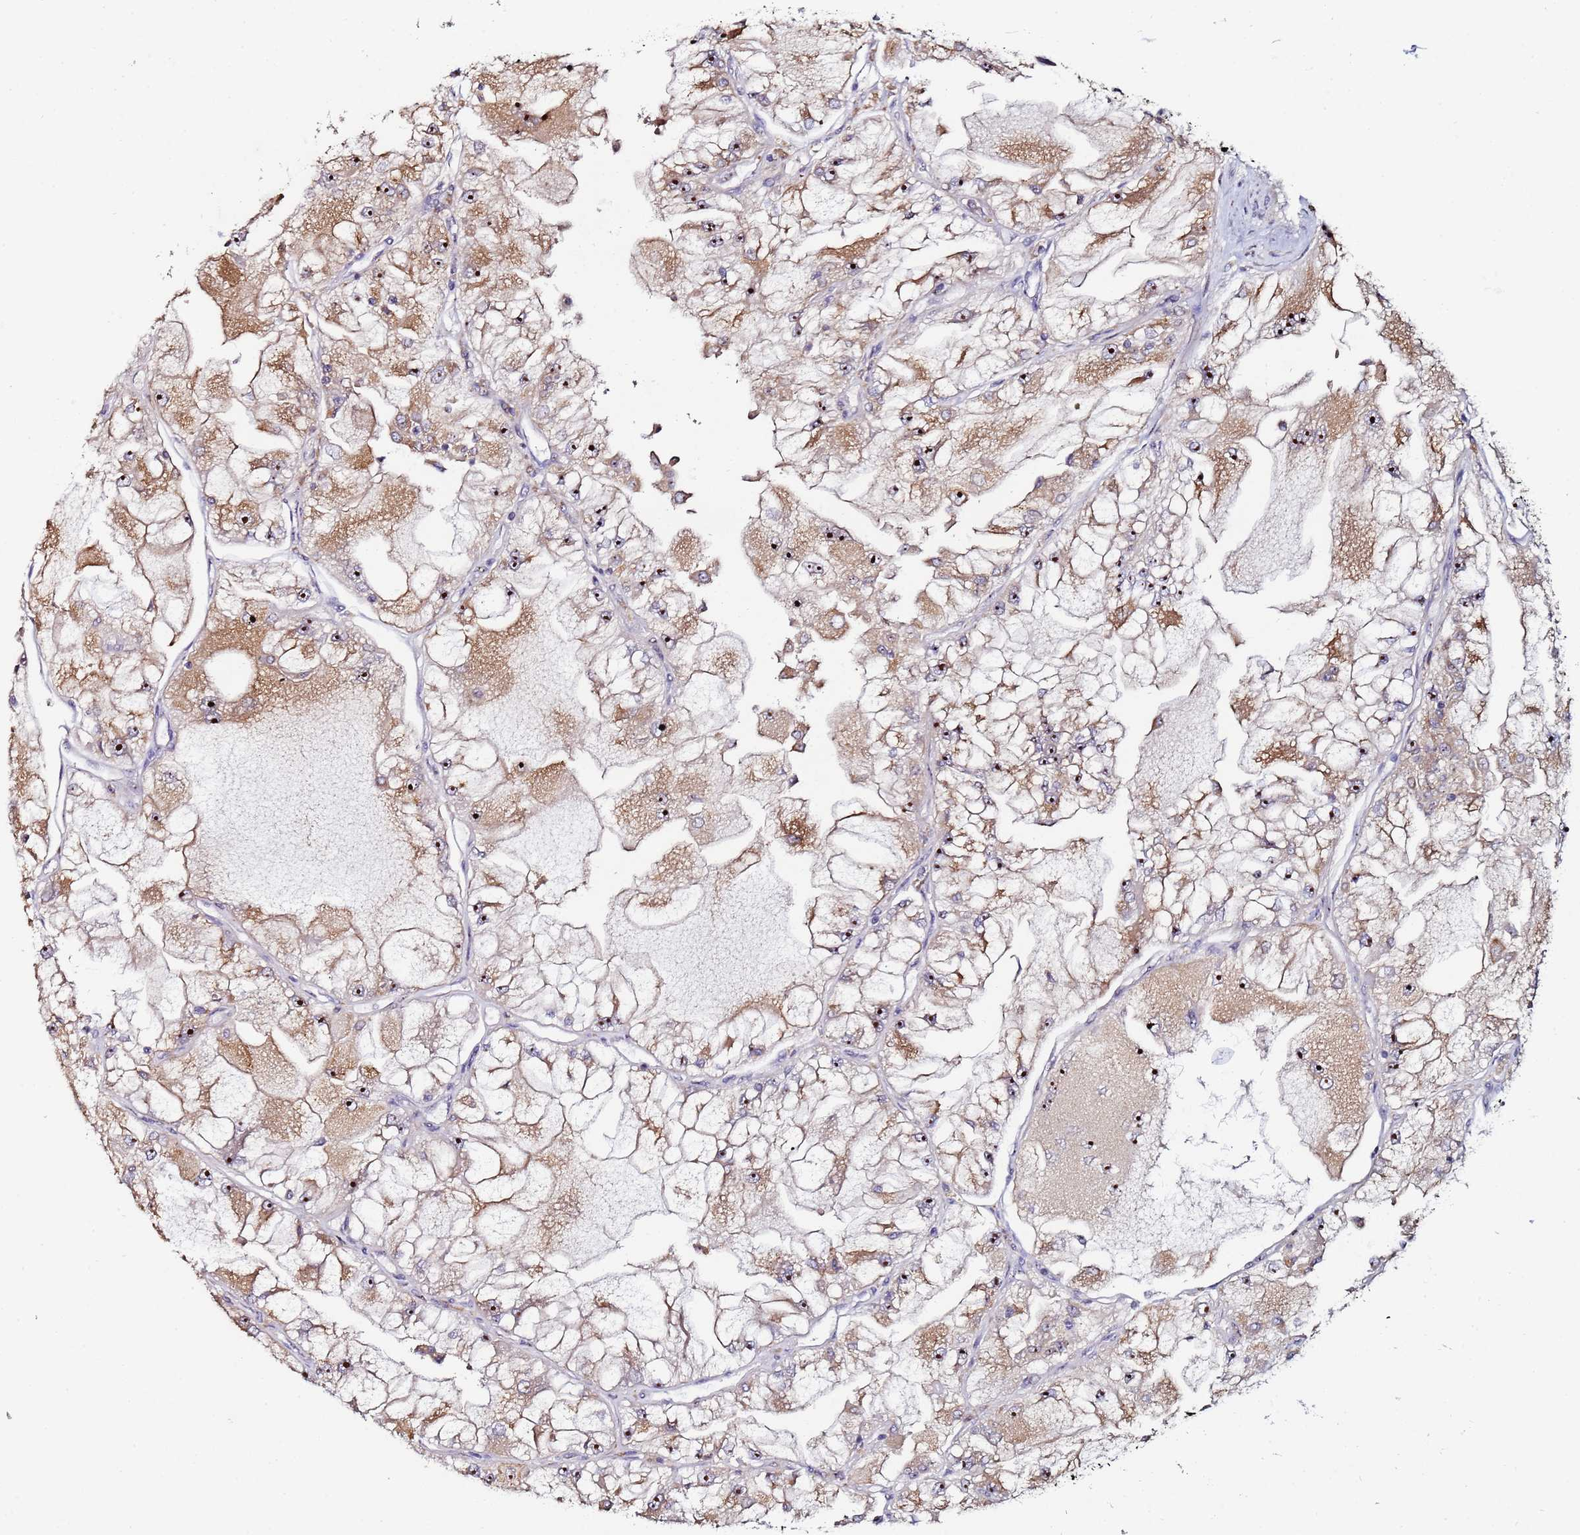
{"staining": {"intensity": "strong", "quantity": ">75%", "location": "cytoplasmic/membranous,nuclear"}, "tissue": "renal cancer", "cell_type": "Tumor cells", "image_type": "cancer", "snomed": [{"axis": "morphology", "description": "Adenocarcinoma, NOS"}, {"axis": "topography", "description": "Kidney"}], "caption": "Tumor cells exhibit high levels of strong cytoplasmic/membranous and nuclear staining in about >75% of cells in human renal adenocarcinoma. The protein of interest is shown in brown color, while the nuclei are stained blue.", "gene": "KRI1", "patient": {"sex": "female", "age": 72}}